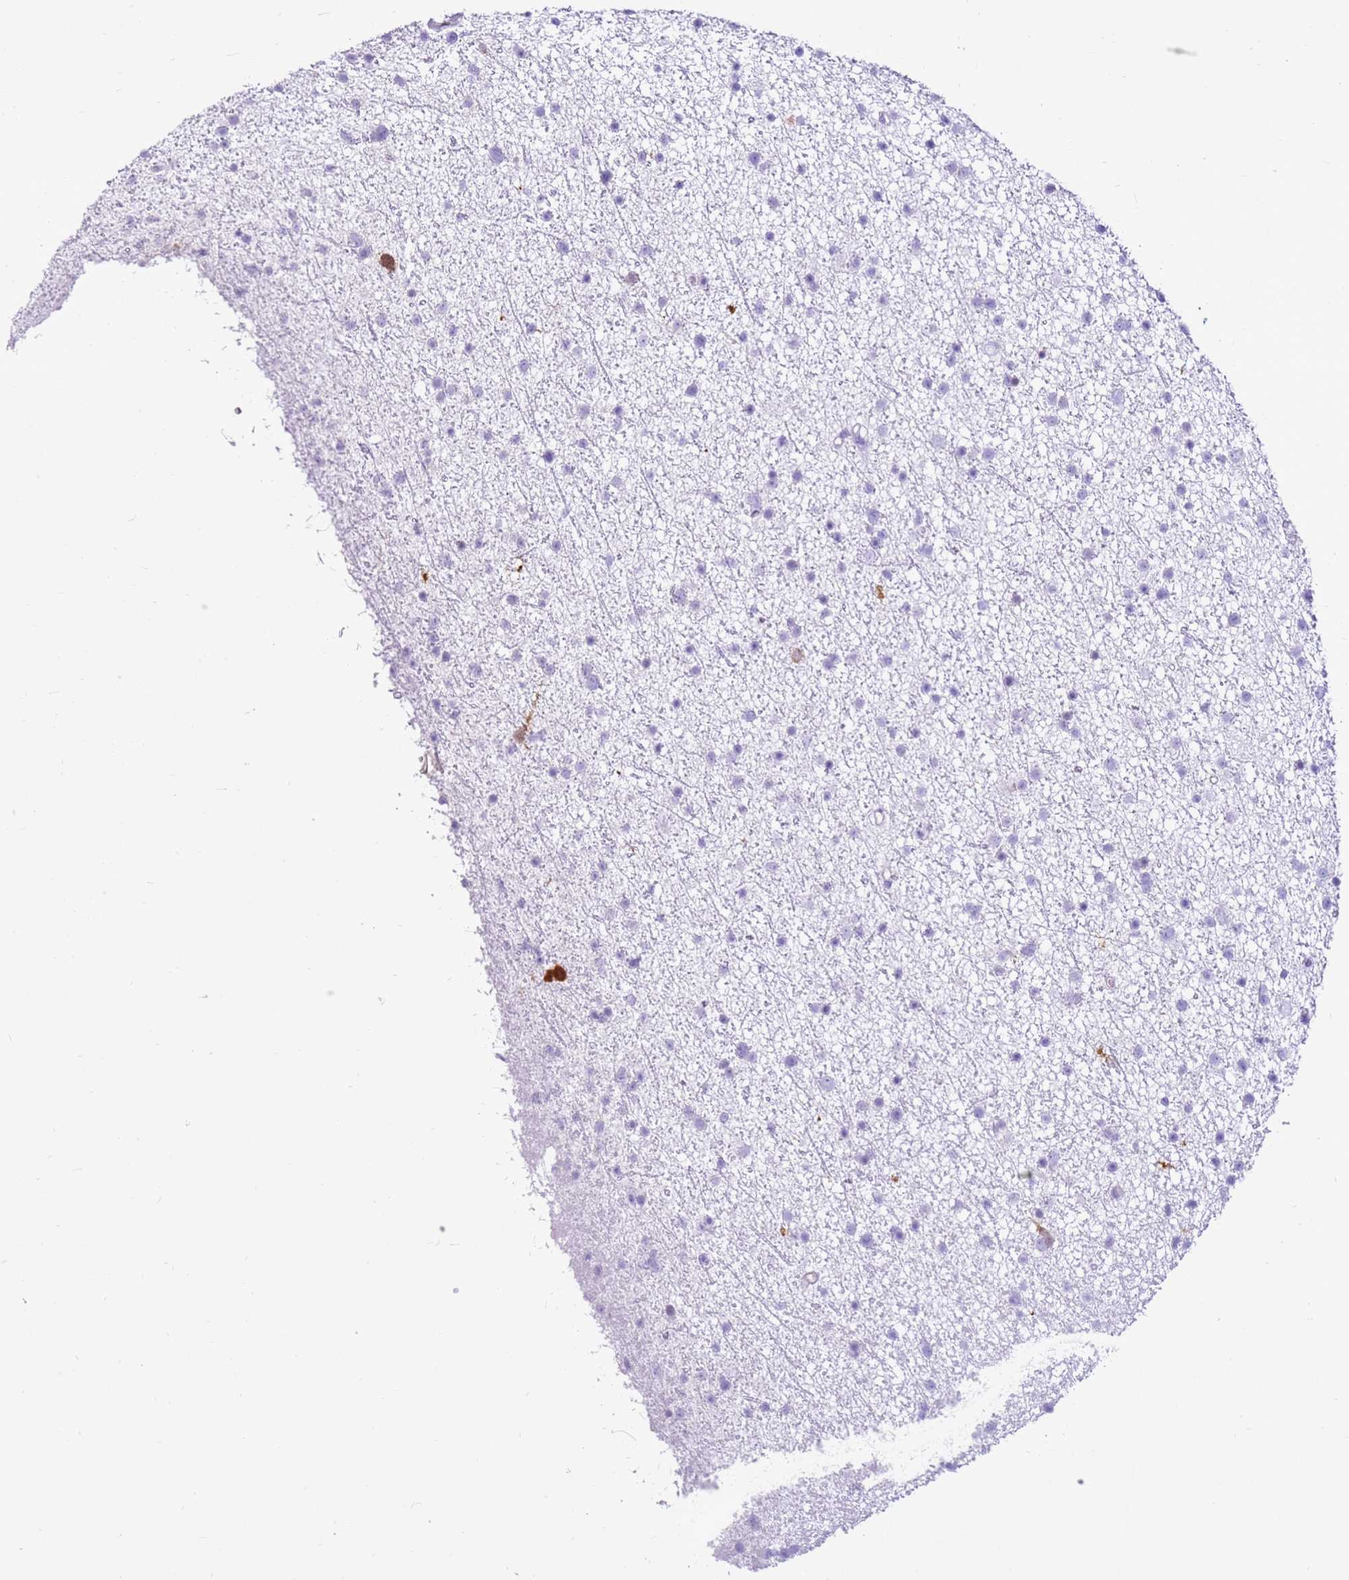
{"staining": {"intensity": "negative", "quantity": "none", "location": "none"}, "tissue": "glioma", "cell_type": "Tumor cells", "image_type": "cancer", "snomed": [{"axis": "morphology", "description": "Glioma, malignant, Low grade"}, {"axis": "topography", "description": "Cerebral cortex"}], "caption": "A high-resolution photomicrograph shows IHC staining of glioma, which shows no significant positivity in tumor cells. Brightfield microscopy of immunohistochemistry (IHC) stained with DAB (brown) and hematoxylin (blue), captured at high magnification.", "gene": "SPC25", "patient": {"sex": "female", "age": 39}}